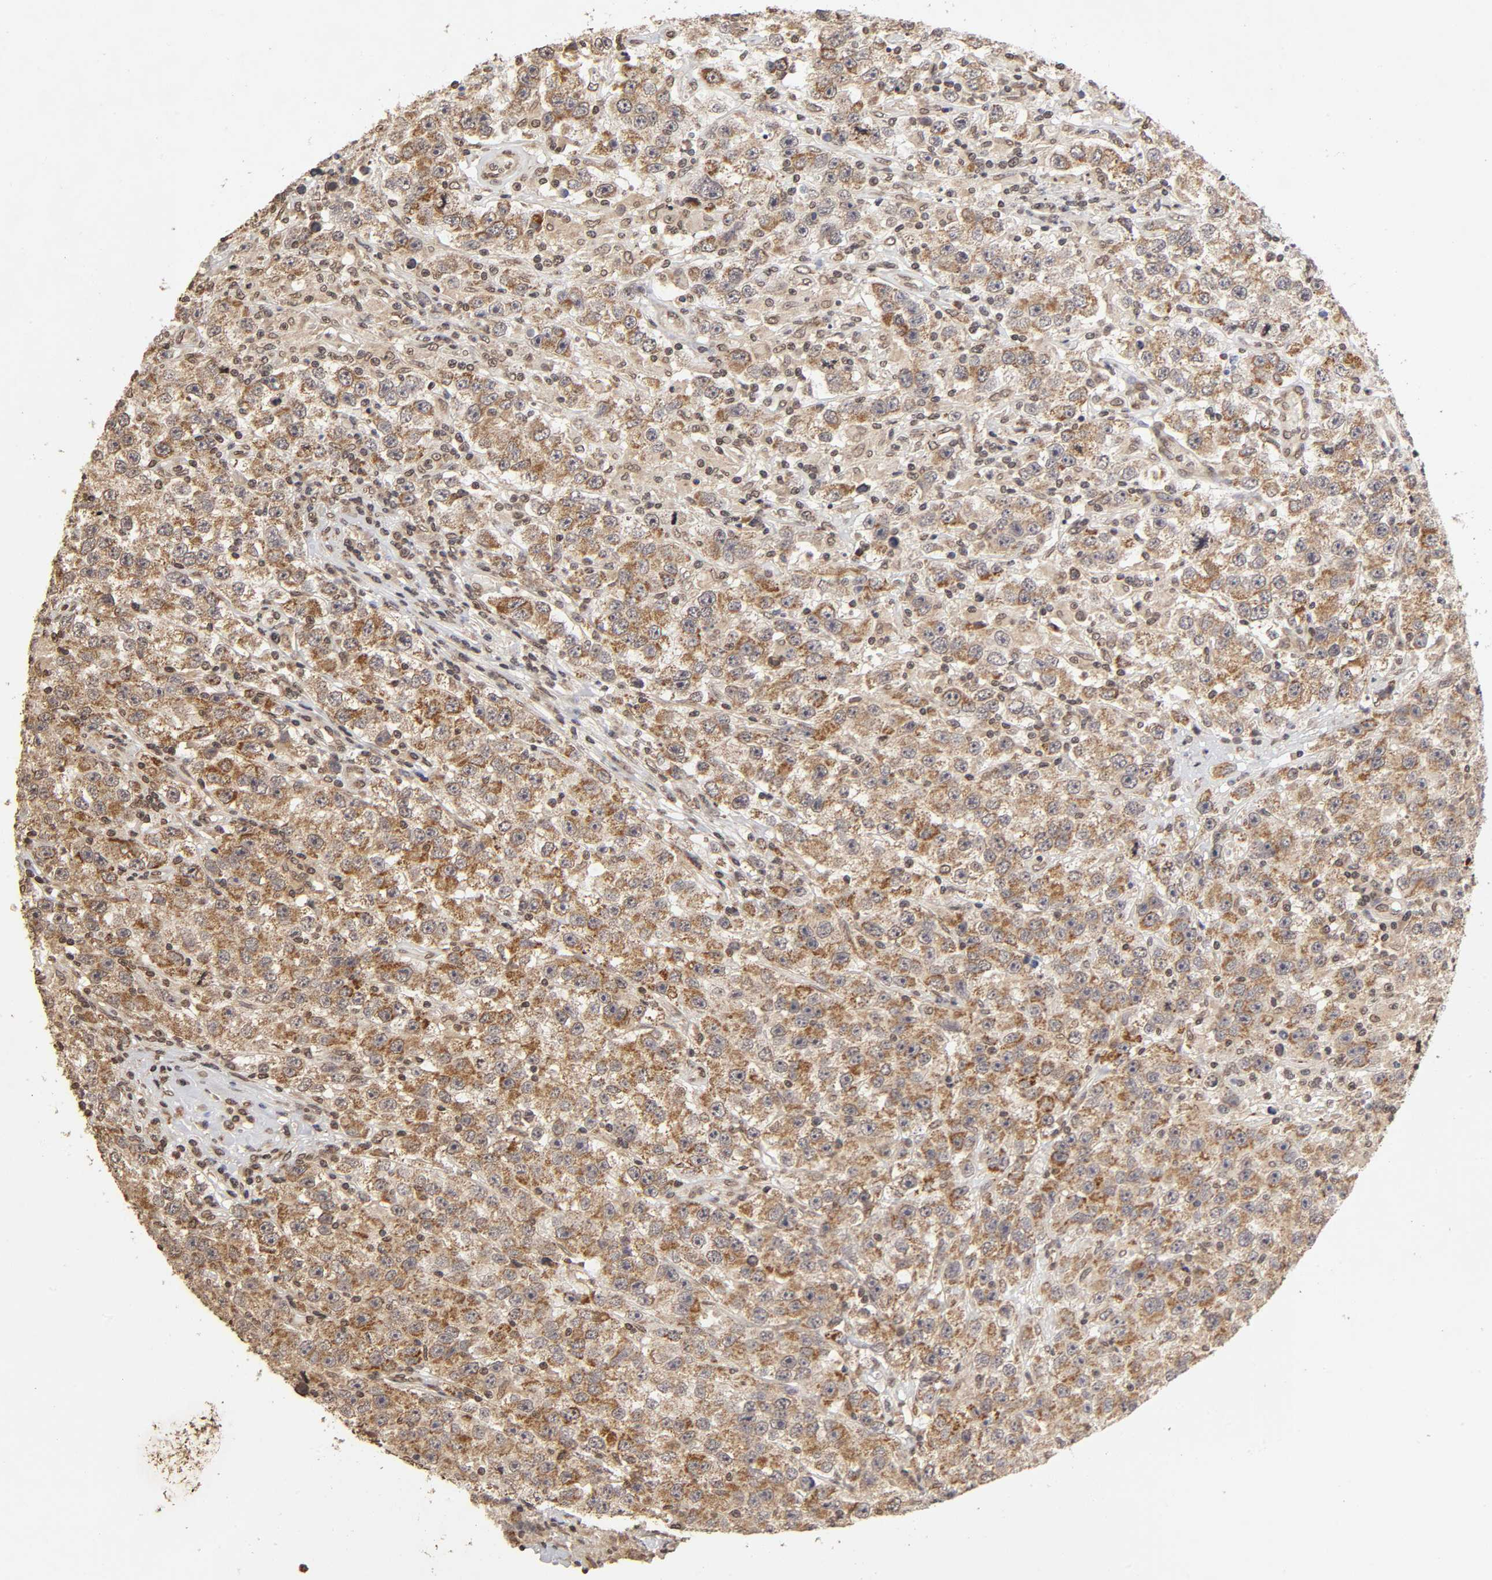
{"staining": {"intensity": "moderate", "quantity": ">75%", "location": "cytoplasmic/membranous"}, "tissue": "testis cancer", "cell_type": "Tumor cells", "image_type": "cancer", "snomed": [{"axis": "morphology", "description": "Seminoma, NOS"}, {"axis": "topography", "description": "Testis"}], "caption": "A high-resolution histopathology image shows immunohistochemistry staining of testis seminoma, which shows moderate cytoplasmic/membranous expression in approximately >75% of tumor cells. (Stains: DAB in brown, nuclei in blue, Microscopy: brightfield microscopy at high magnification).", "gene": "MLLT6", "patient": {"sex": "male", "age": 52}}